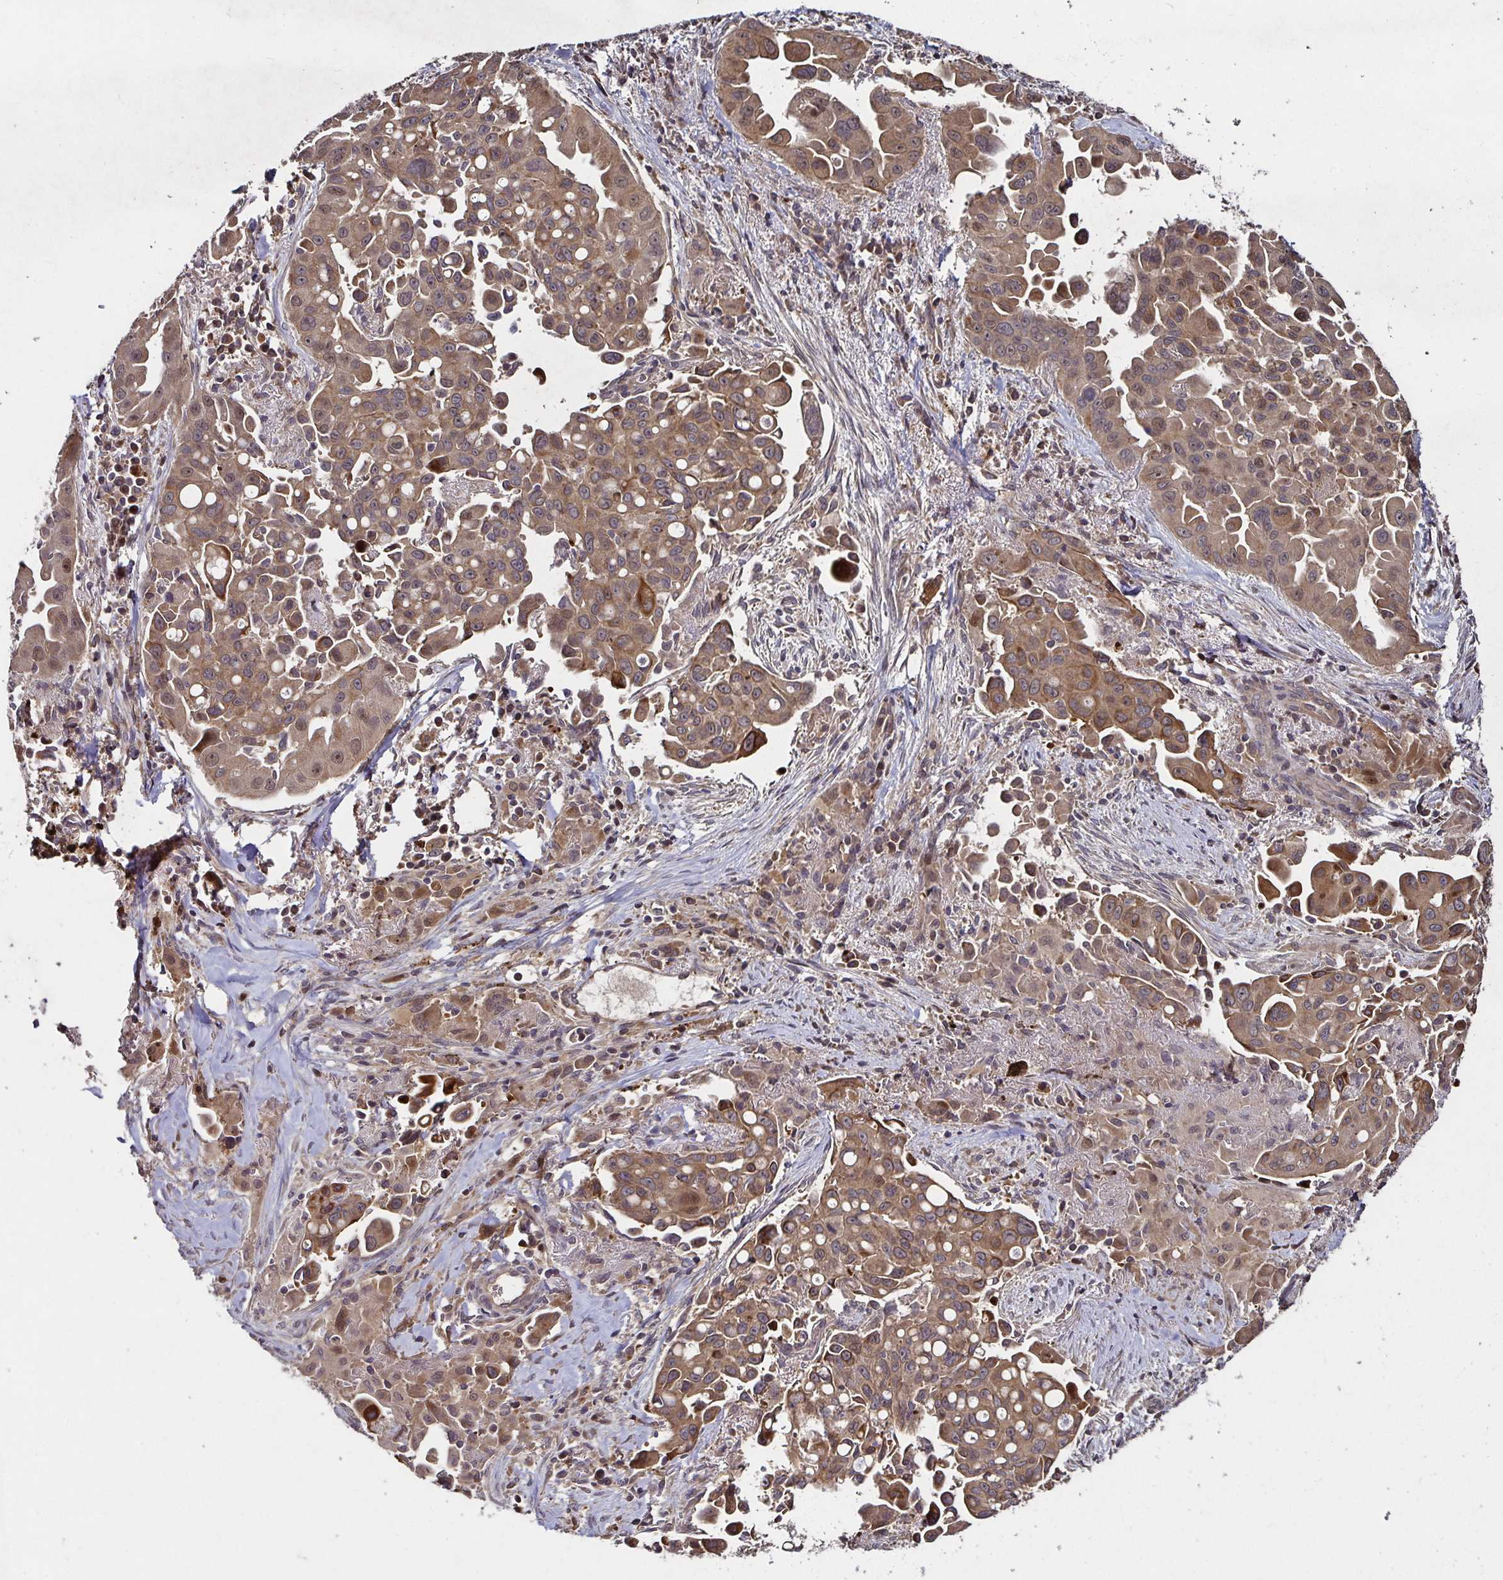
{"staining": {"intensity": "moderate", "quantity": ">75%", "location": "cytoplasmic/membranous"}, "tissue": "lung cancer", "cell_type": "Tumor cells", "image_type": "cancer", "snomed": [{"axis": "morphology", "description": "Adenocarcinoma, NOS"}, {"axis": "topography", "description": "Lung"}], "caption": "Protein staining of adenocarcinoma (lung) tissue shows moderate cytoplasmic/membranous expression in approximately >75% of tumor cells. Using DAB (brown) and hematoxylin (blue) stains, captured at high magnification using brightfield microscopy.", "gene": "SMYD3", "patient": {"sex": "male", "age": 68}}